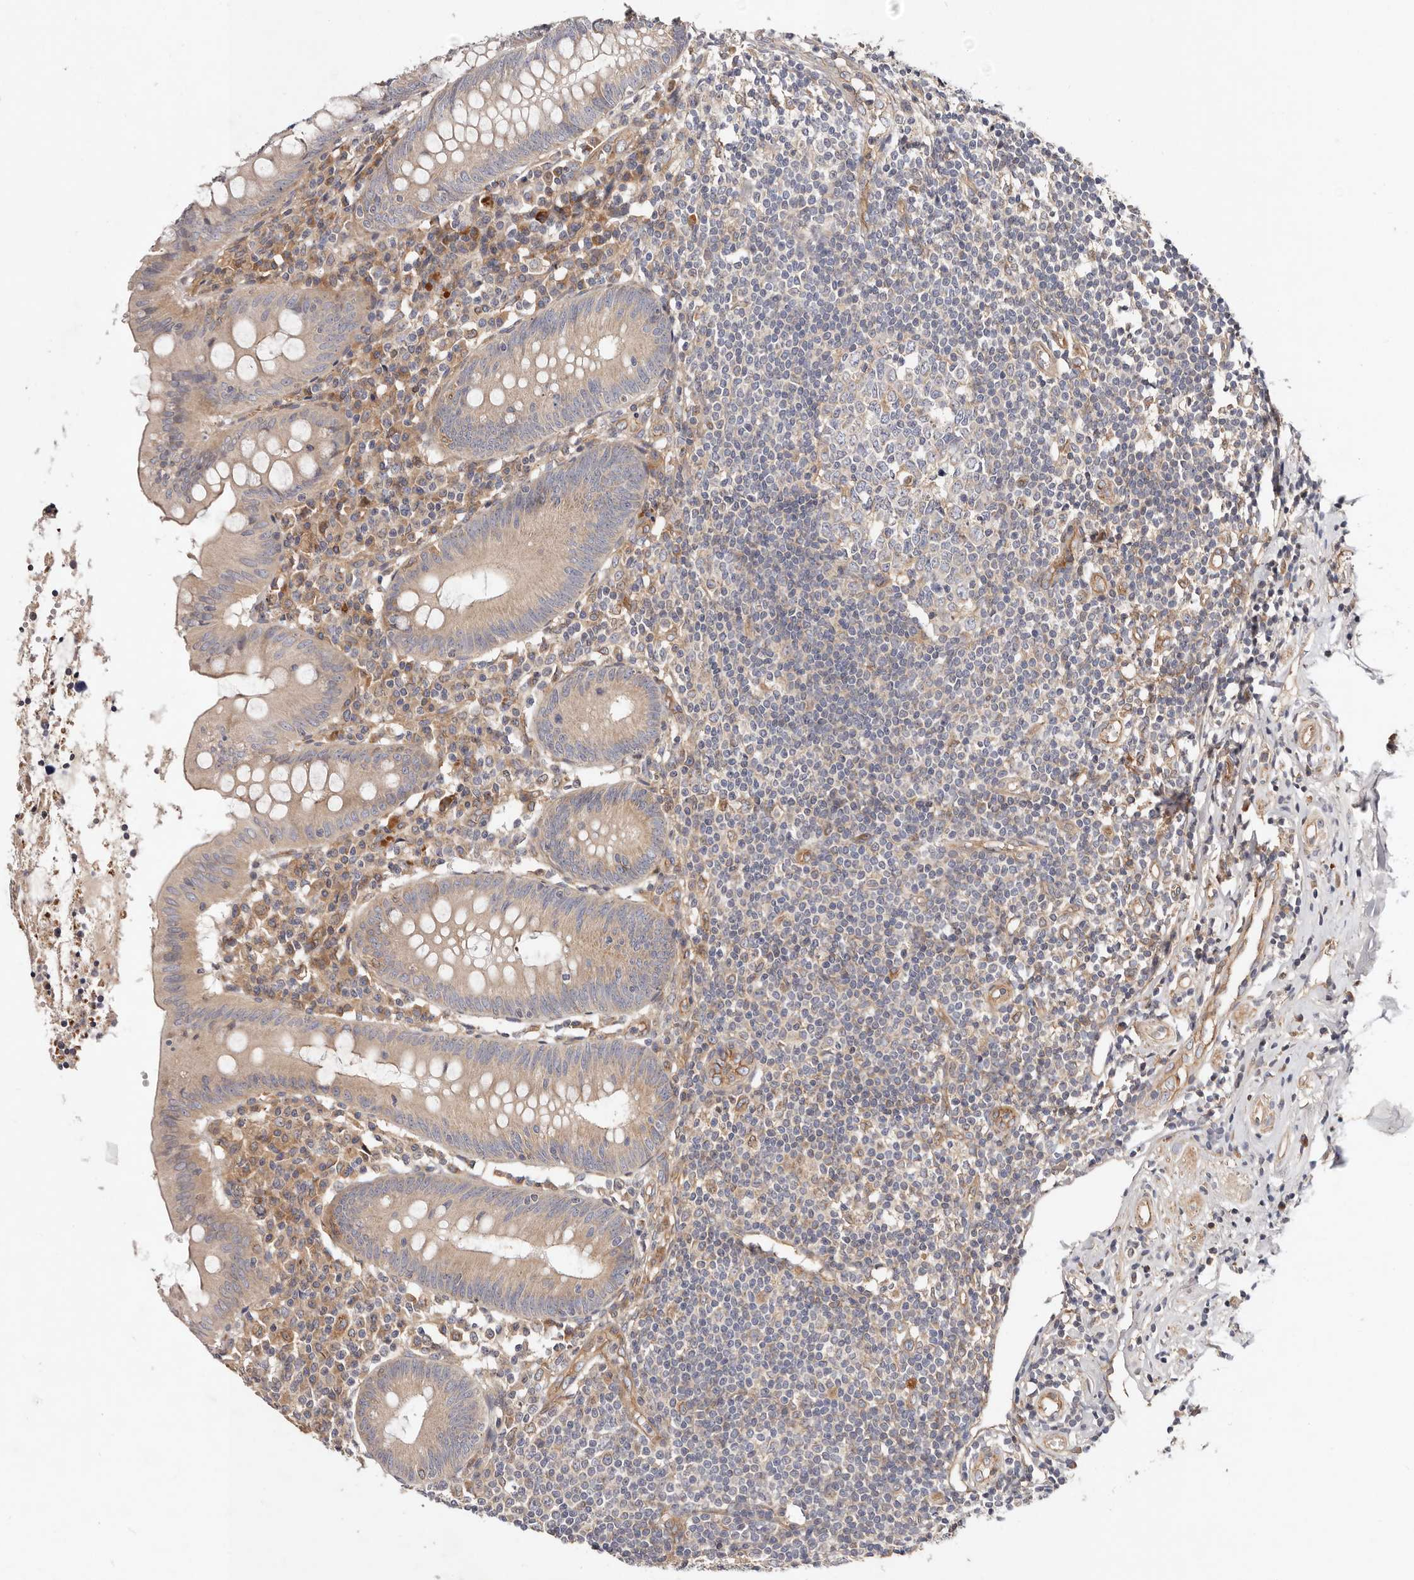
{"staining": {"intensity": "moderate", "quantity": "25%-75%", "location": "cytoplasmic/membranous"}, "tissue": "appendix", "cell_type": "Glandular cells", "image_type": "normal", "snomed": [{"axis": "morphology", "description": "Normal tissue, NOS"}, {"axis": "topography", "description": "Appendix"}], "caption": "A photomicrograph of human appendix stained for a protein reveals moderate cytoplasmic/membranous brown staining in glandular cells. The staining is performed using DAB (3,3'-diaminobenzidine) brown chromogen to label protein expression. The nuclei are counter-stained blue using hematoxylin.", "gene": "MACF1", "patient": {"sex": "female", "age": 54}}